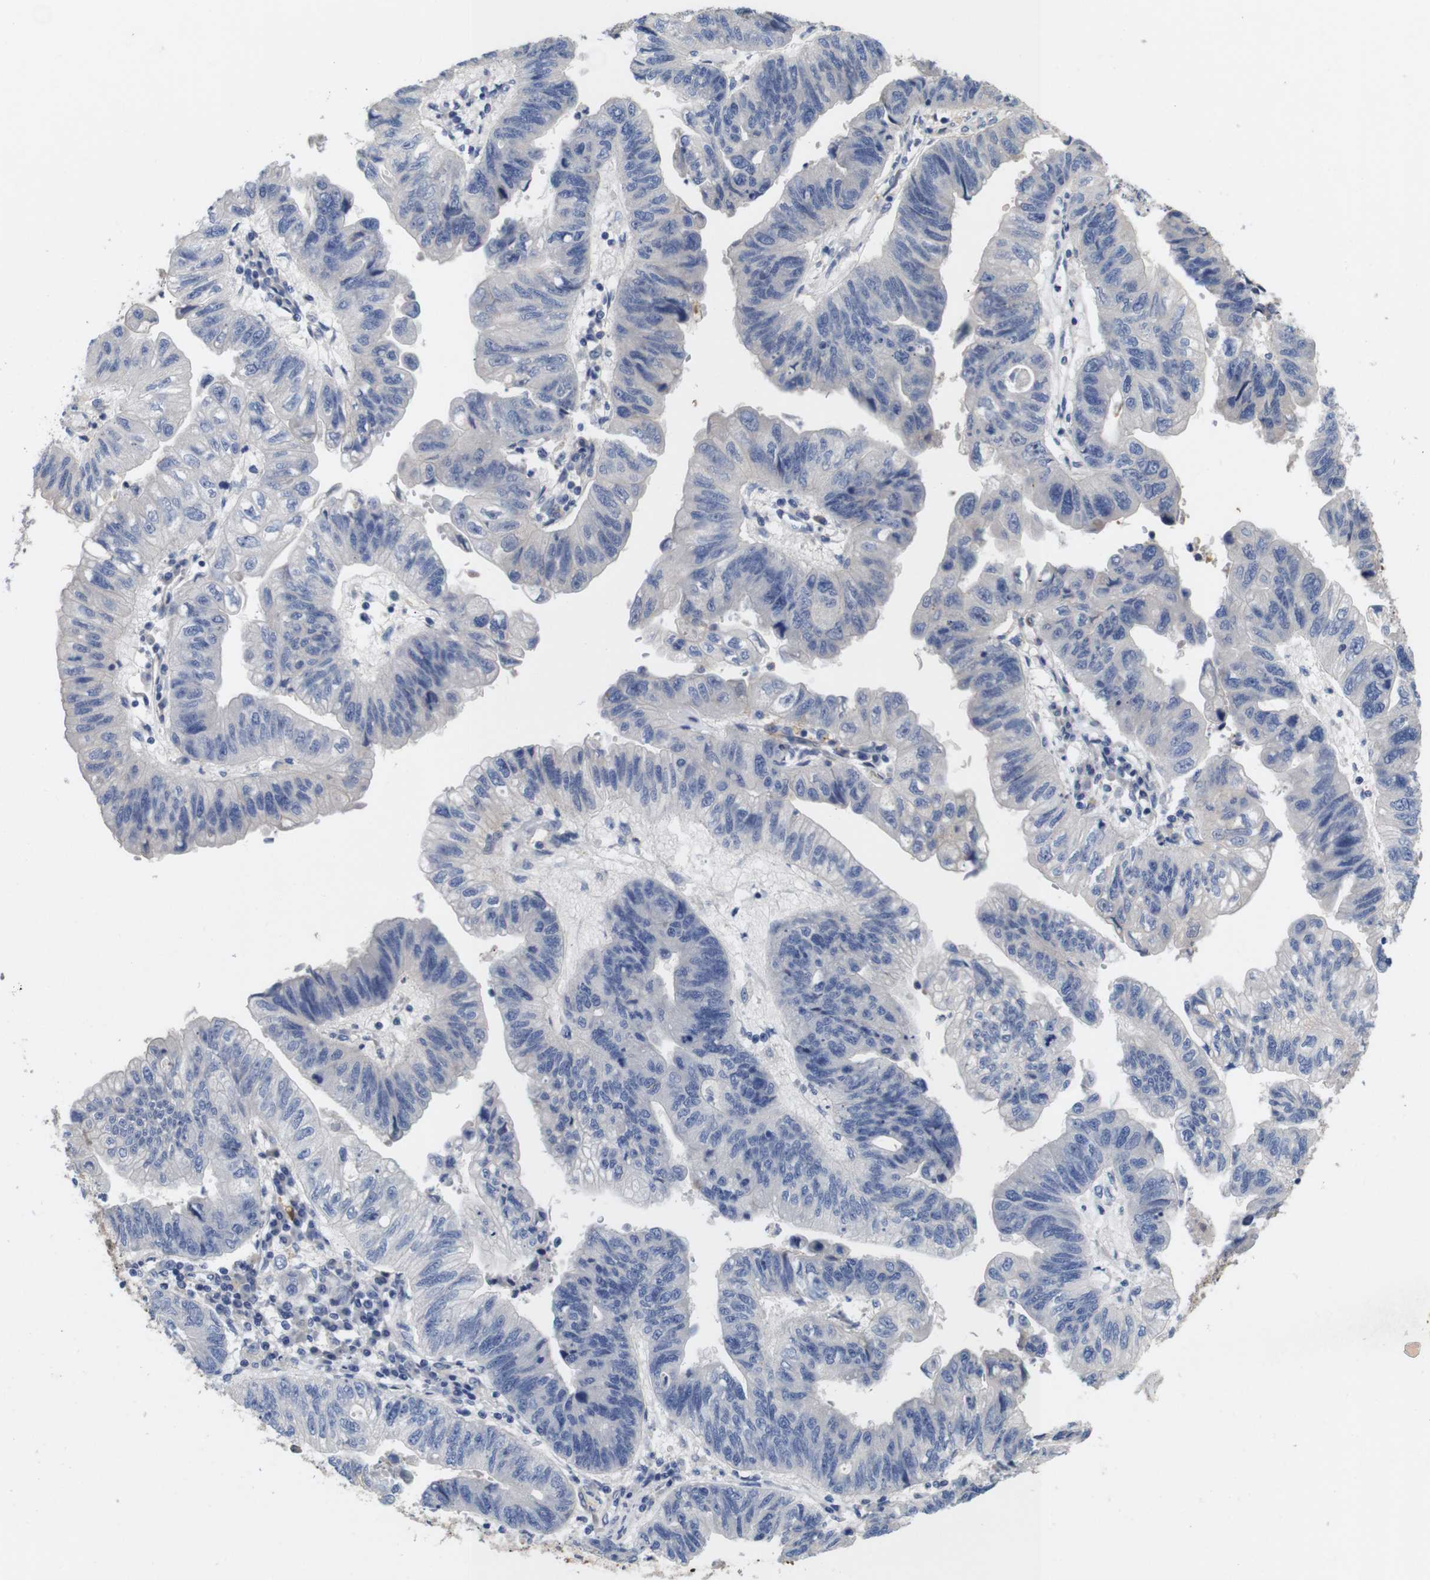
{"staining": {"intensity": "negative", "quantity": "none", "location": "none"}, "tissue": "stomach cancer", "cell_type": "Tumor cells", "image_type": "cancer", "snomed": [{"axis": "morphology", "description": "Adenocarcinoma, NOS"}, {"axis": "topography", "description": "Stomach"}], "caption": "There is no significant positivity in tumor cells of stomach cancer (adenocarcinoma).", "gene": "SPRY3", "patient": {"sex": "male", "age": 59}}